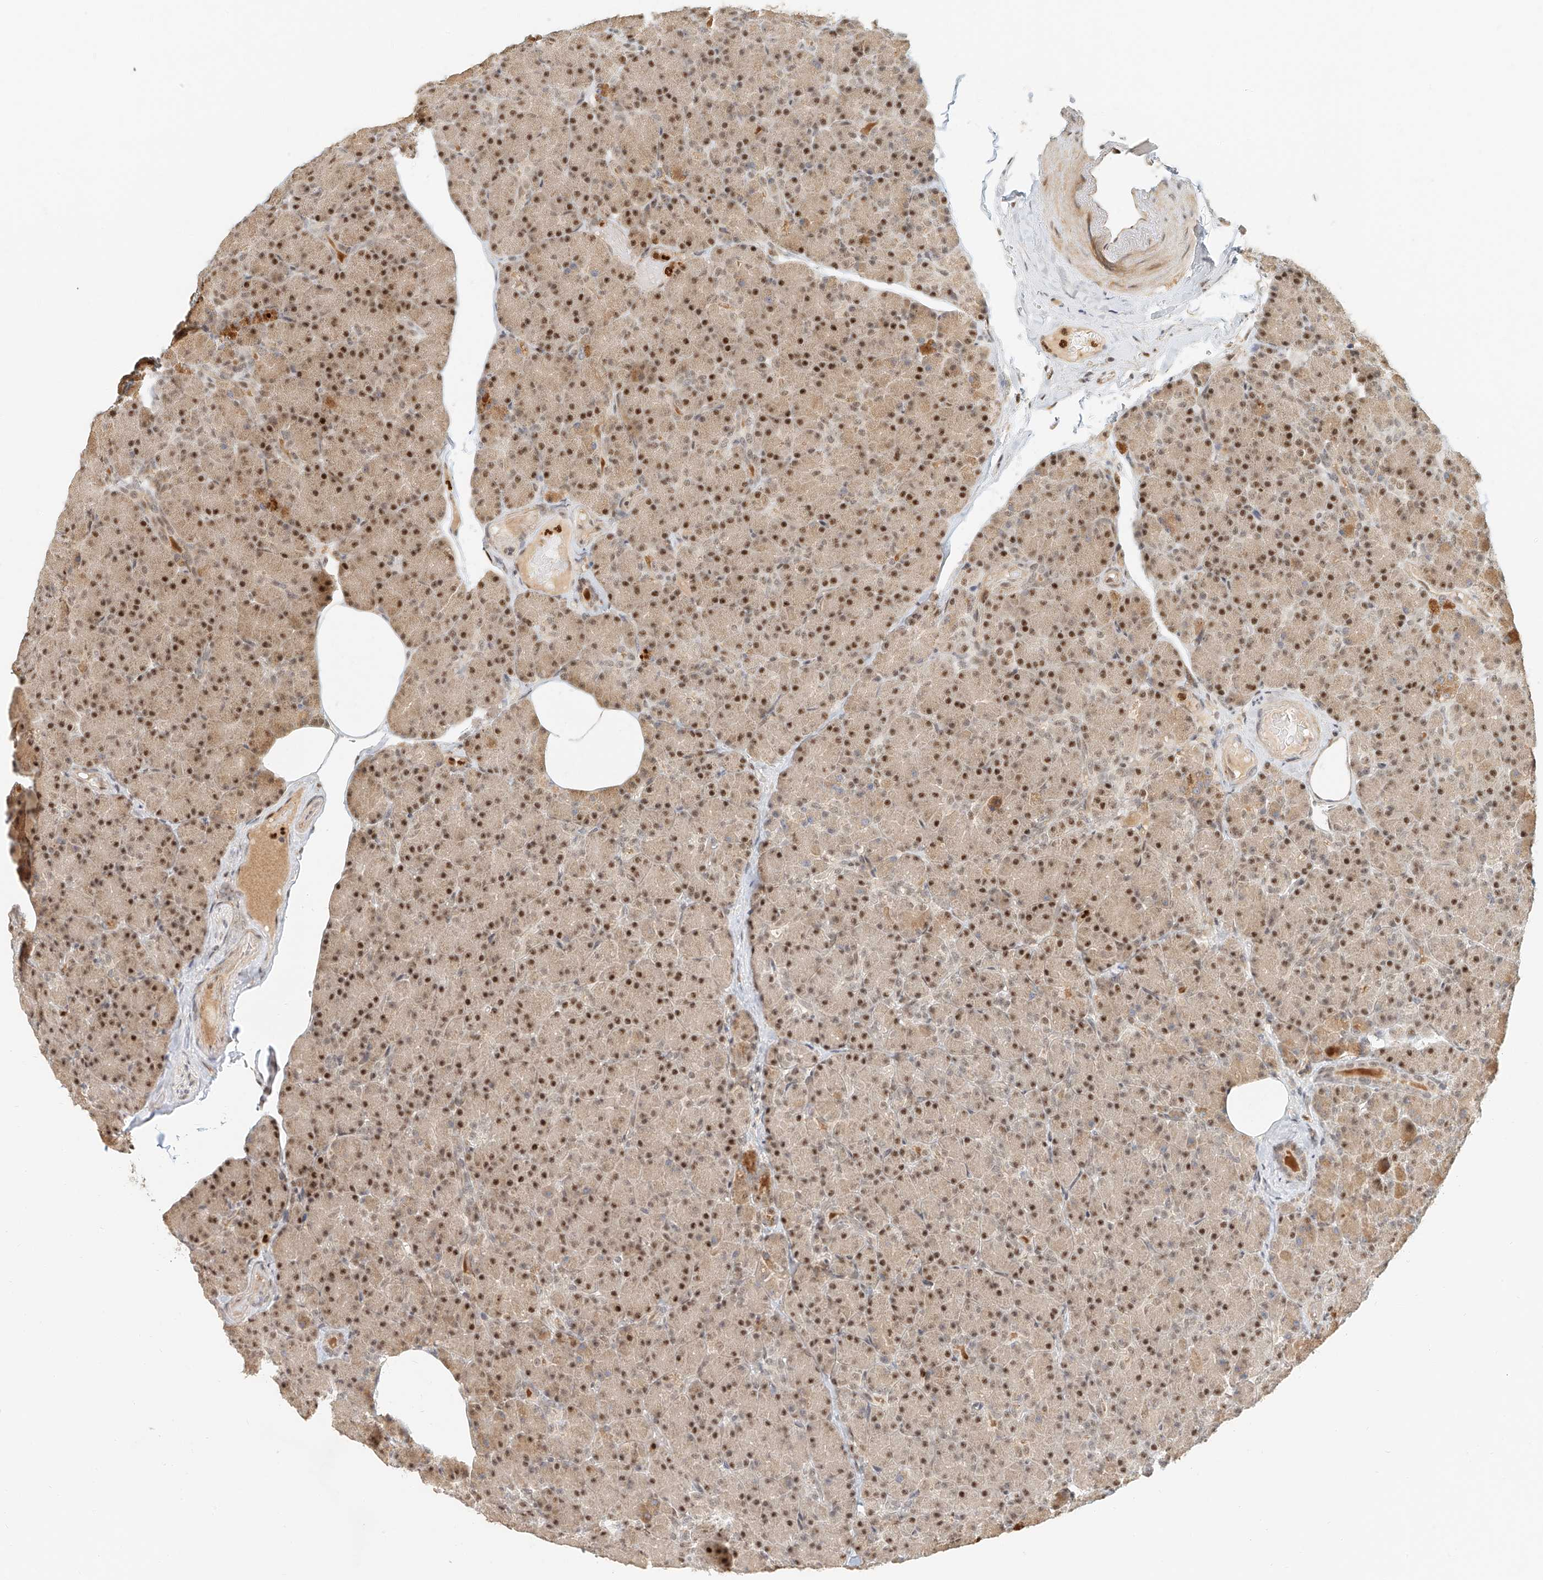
{"staining": {"intensity": "strong", "quantity": ">75%", "location": "cytoplasmic/membranous,nuclear"}, "tissue": "pancreas", "cell_type": "Exocrine glandular cells", "image_type": "normal", "snomed": [{"axis": "morphology", "description": "Normal tissue, NOS"}, {"axis": "topography", "description": "Pancreas"}], "caption": "IHC micrograph of benign human pancreas stained for a protein (brown), which demonstrates high levels of strong cytoplasmic/membranous,nuclear staining in about >75% of exocrine glandular cells.", "gene": "CXorf58", "patient": {"sex": "female", "age": 43}}